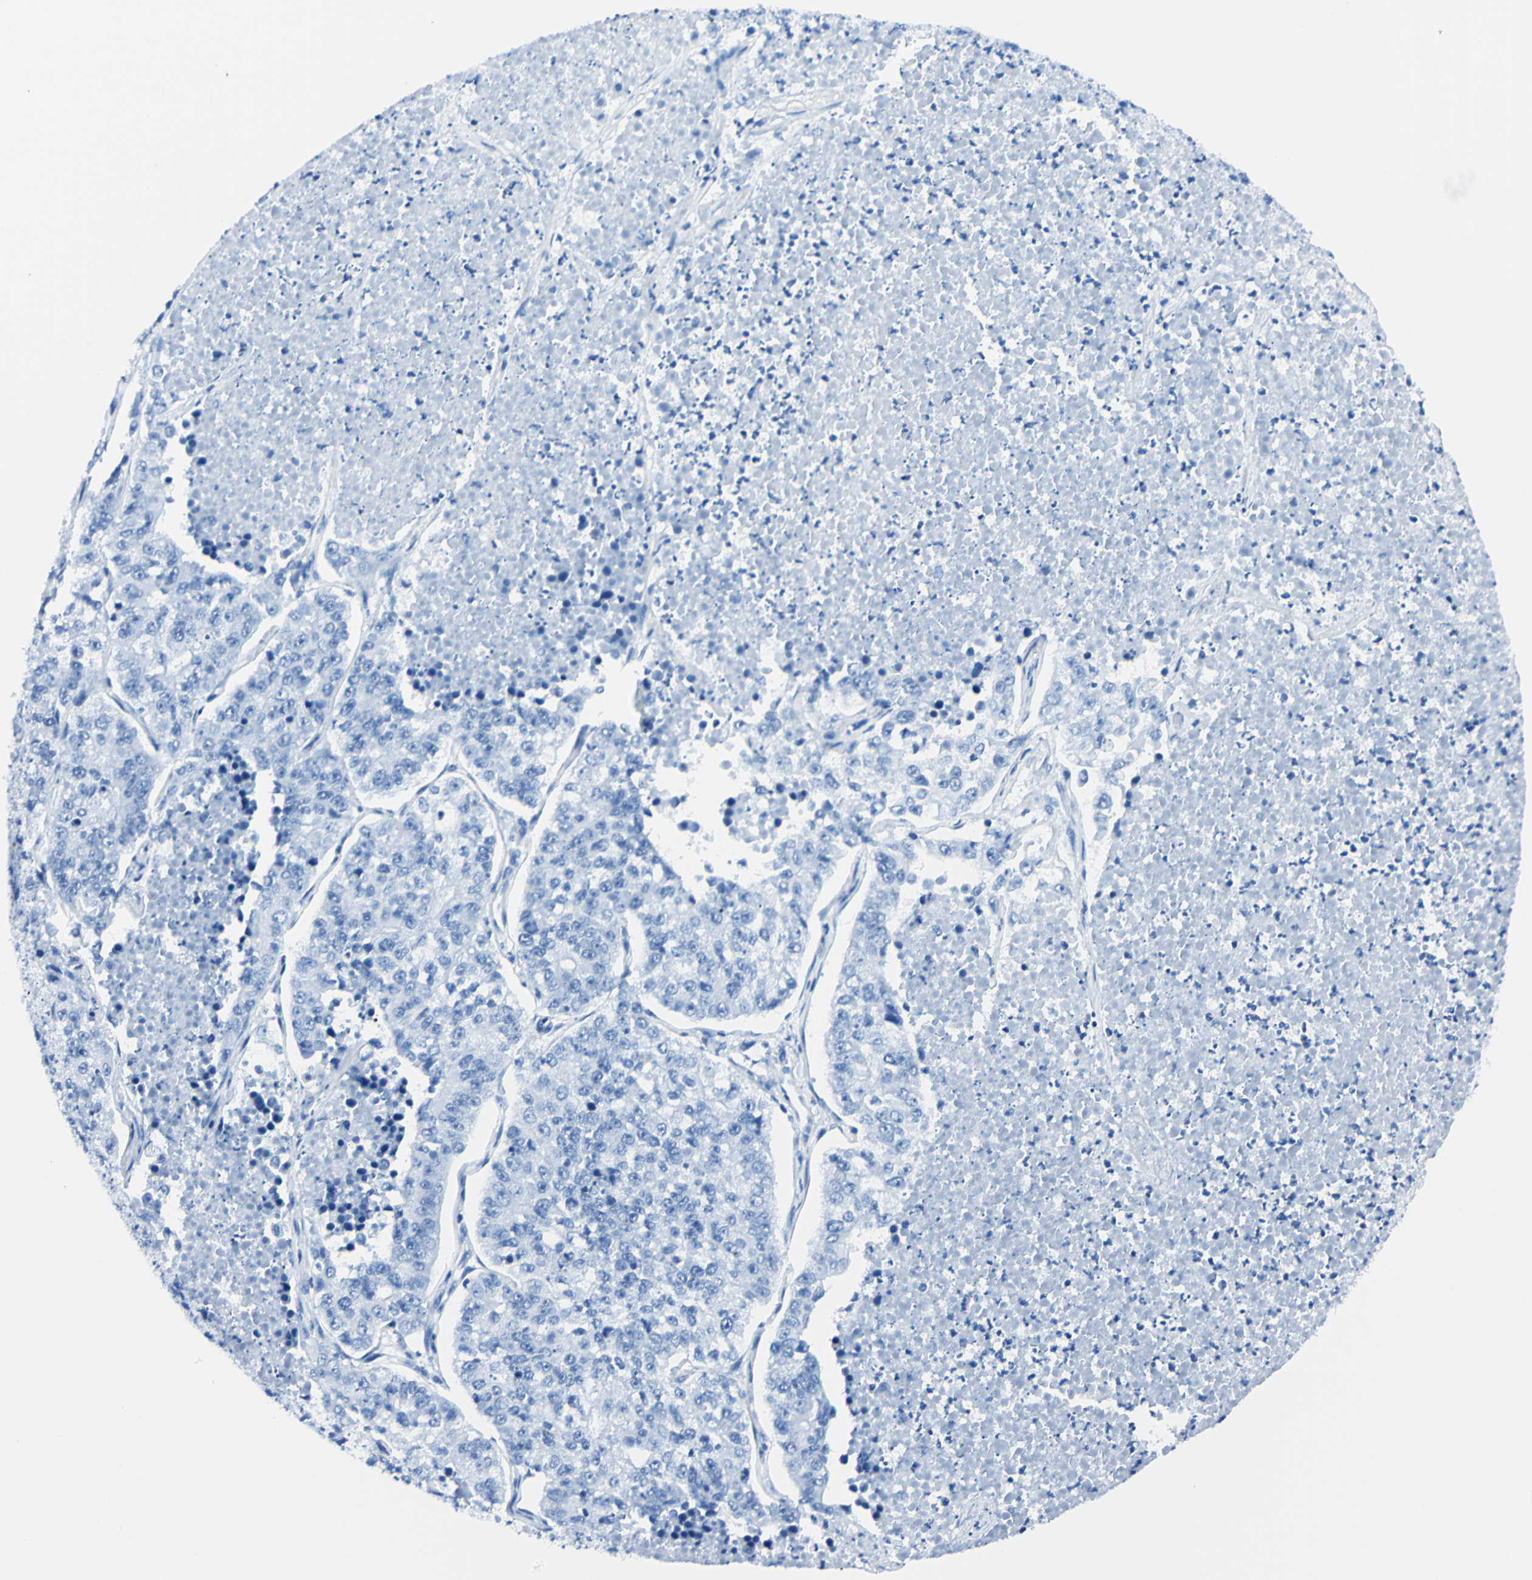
{"staining": {"intensity": "negative", "quantity": "none", "location": "none"}, "tissue": "lung cancer", "cell_type": "Tumor cells", "image_type": "cancer", "snomed": [{"axis": "morphology", "description": "Adenocarcinoma, NOS"}, {"axis": "topography", "description": "Lung"}], "caption": "Human adenocarcinoma (lung) stained for a protein using IHC shows no positivity in tumor cells.", "gene": "FOLH1", "patient": {"sex": "male", "age": 49}}